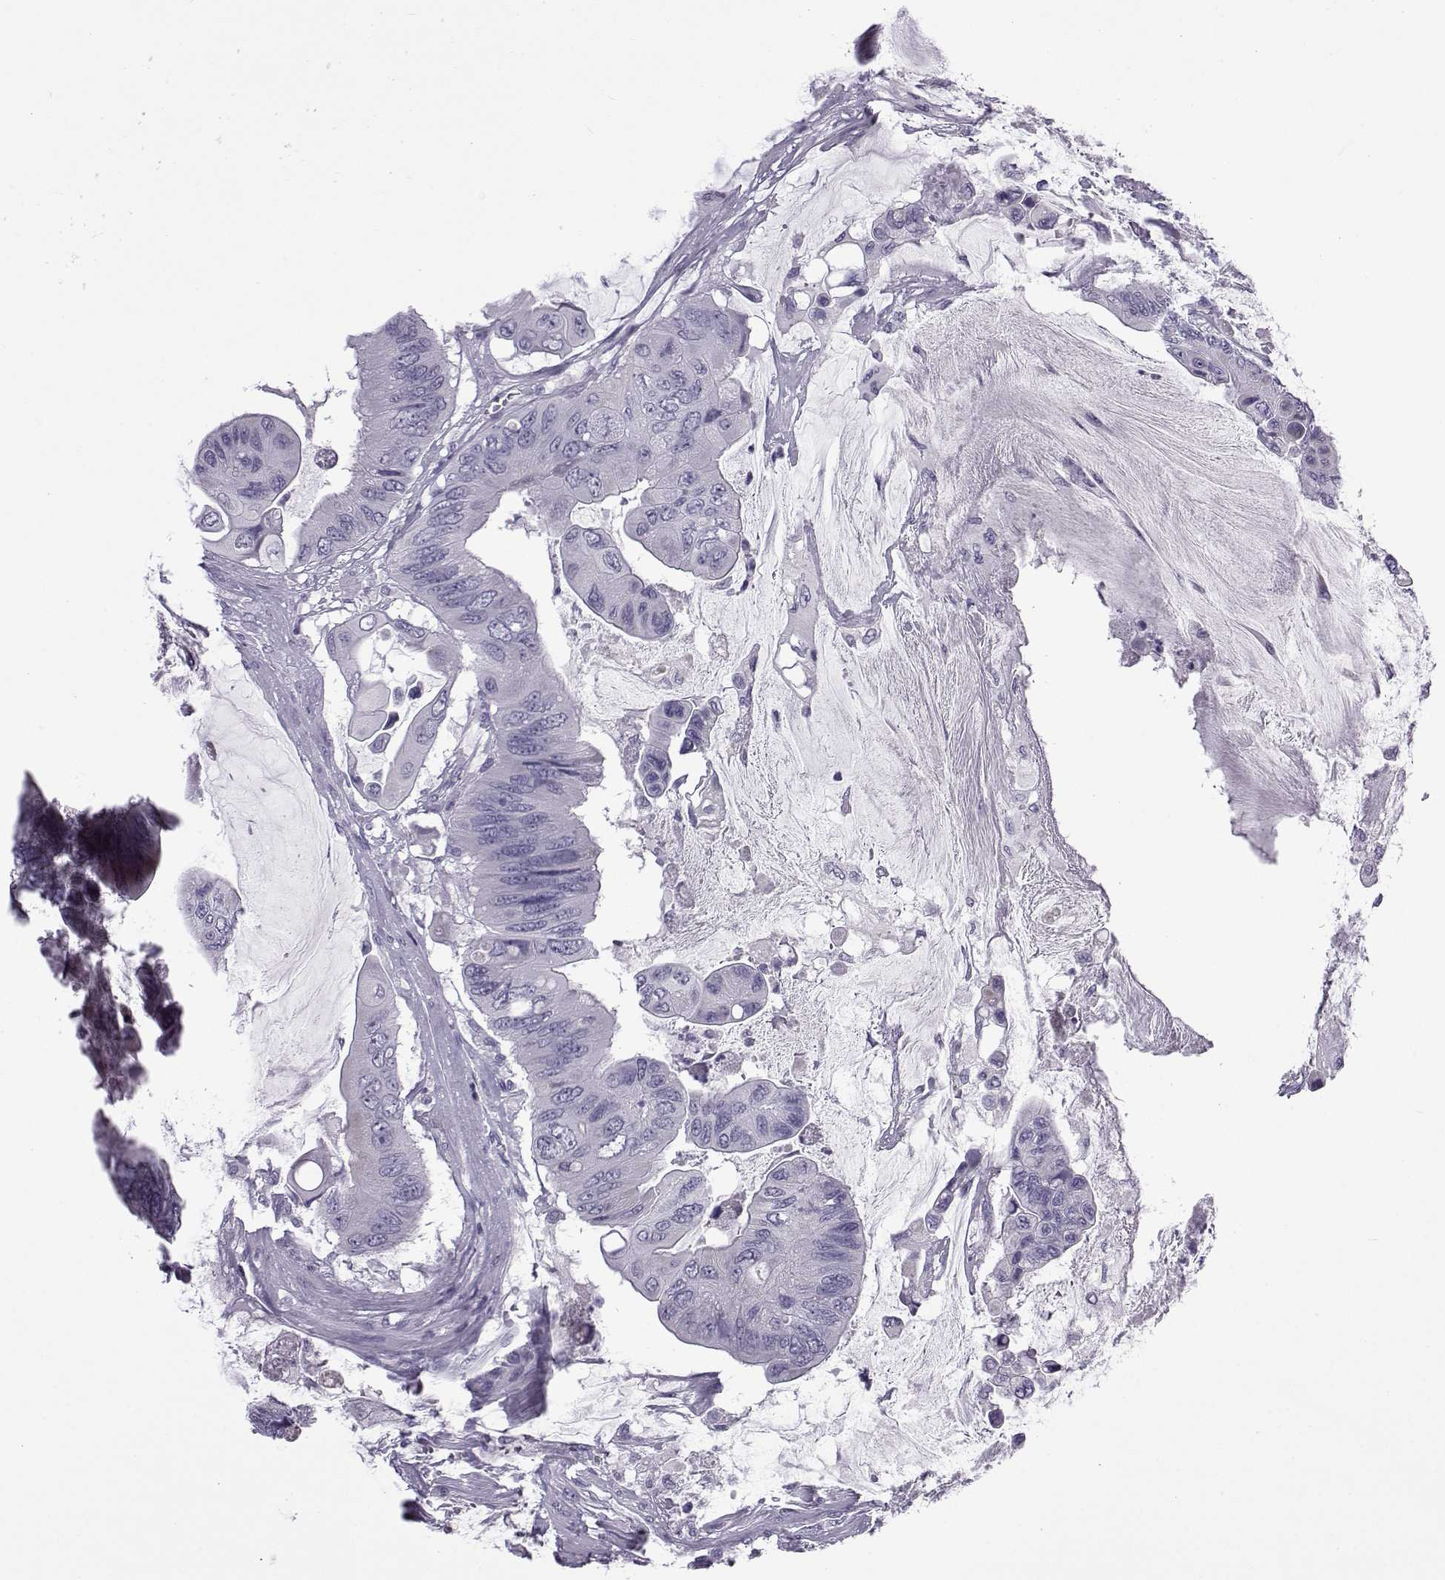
{"staining": {"intensity": "negative", "quantity": "none", "location": "none"}, "tissue": "colorectal cancer", "cell_type": "Tumor cells", "image_type": "cancer", "snomed": [{"axis": "morphology", "description": "Adenocarcinoma, NOS"}, {"axis": "topography", "description": "Rectum"}], "caption": "A high-resolution photomicrograph shows immunohistochemistry staining of adenocarcinoma (colorectal), which reveals no significant expression in tumor cells. (DAB IHC, high magnification).", "gene": "OIP5", "patient": {"sex": "male", "age": 63}}